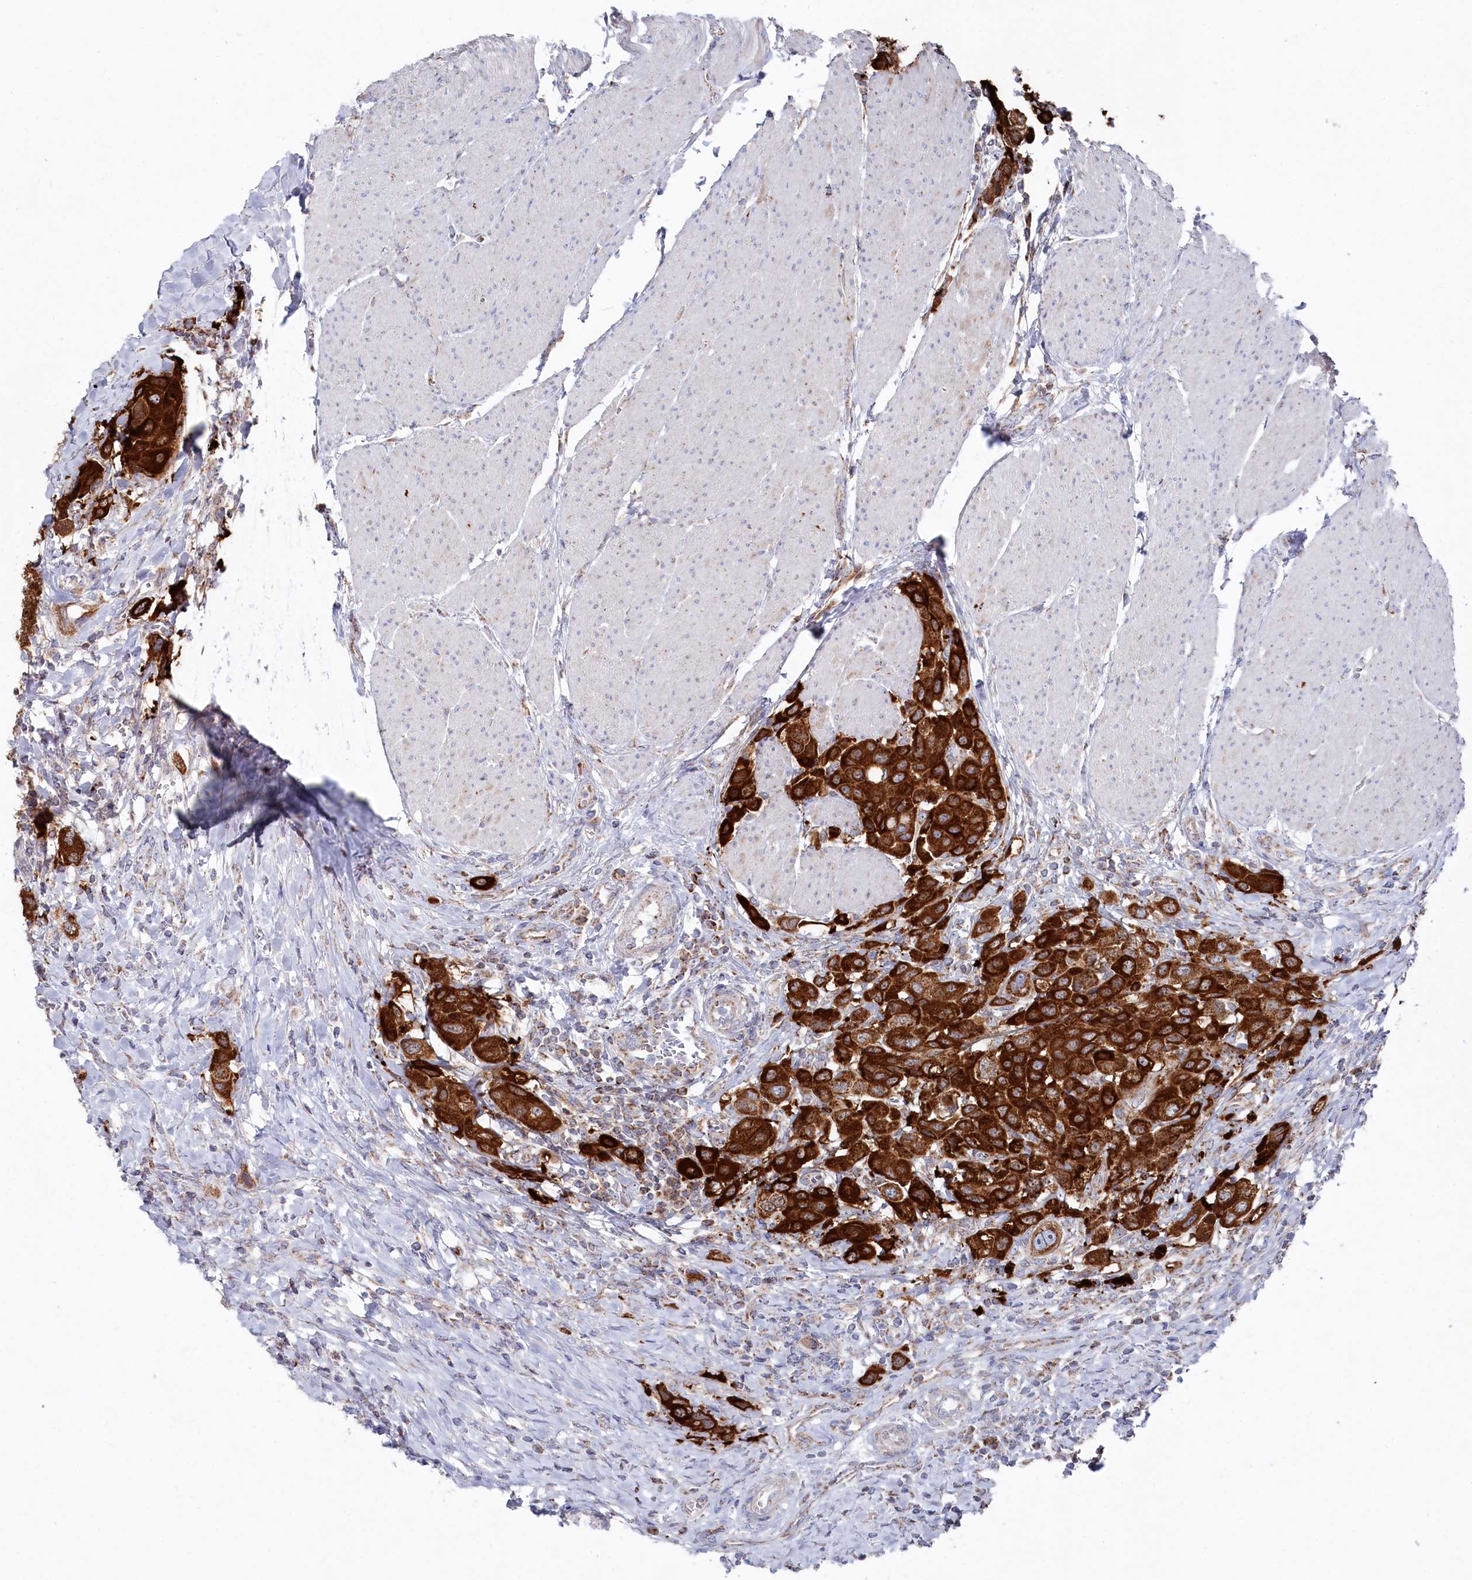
{"staining": {"intensity": "strong", "quantity": ">75%", "location": "cytoplasmic/membranous"}, "tissue": "urothelial cancer", "cell_type": "Tumor cells", "image_type": "cancer", "snomed": [{"axis": "morphology", "description": "Urothelial carcinoma, High grade"}, {"axis": "topography", "description": "Urinary bladder"}], "caption": "High-magnification brightfield microscopy of urothelial cancer stained with DAB (3,3'-diaminobenzidine) (brown) and counterstained with hematoxylin (blue). tumor cells exhibit strong cytoplasmic/membranous positivity is present in approximately>75% of cells. (brown staining indicates protein expression, while blue staining denotes nuclei).", "gene": "GLS2", "patient": {"sex": "male", "age": 50}}